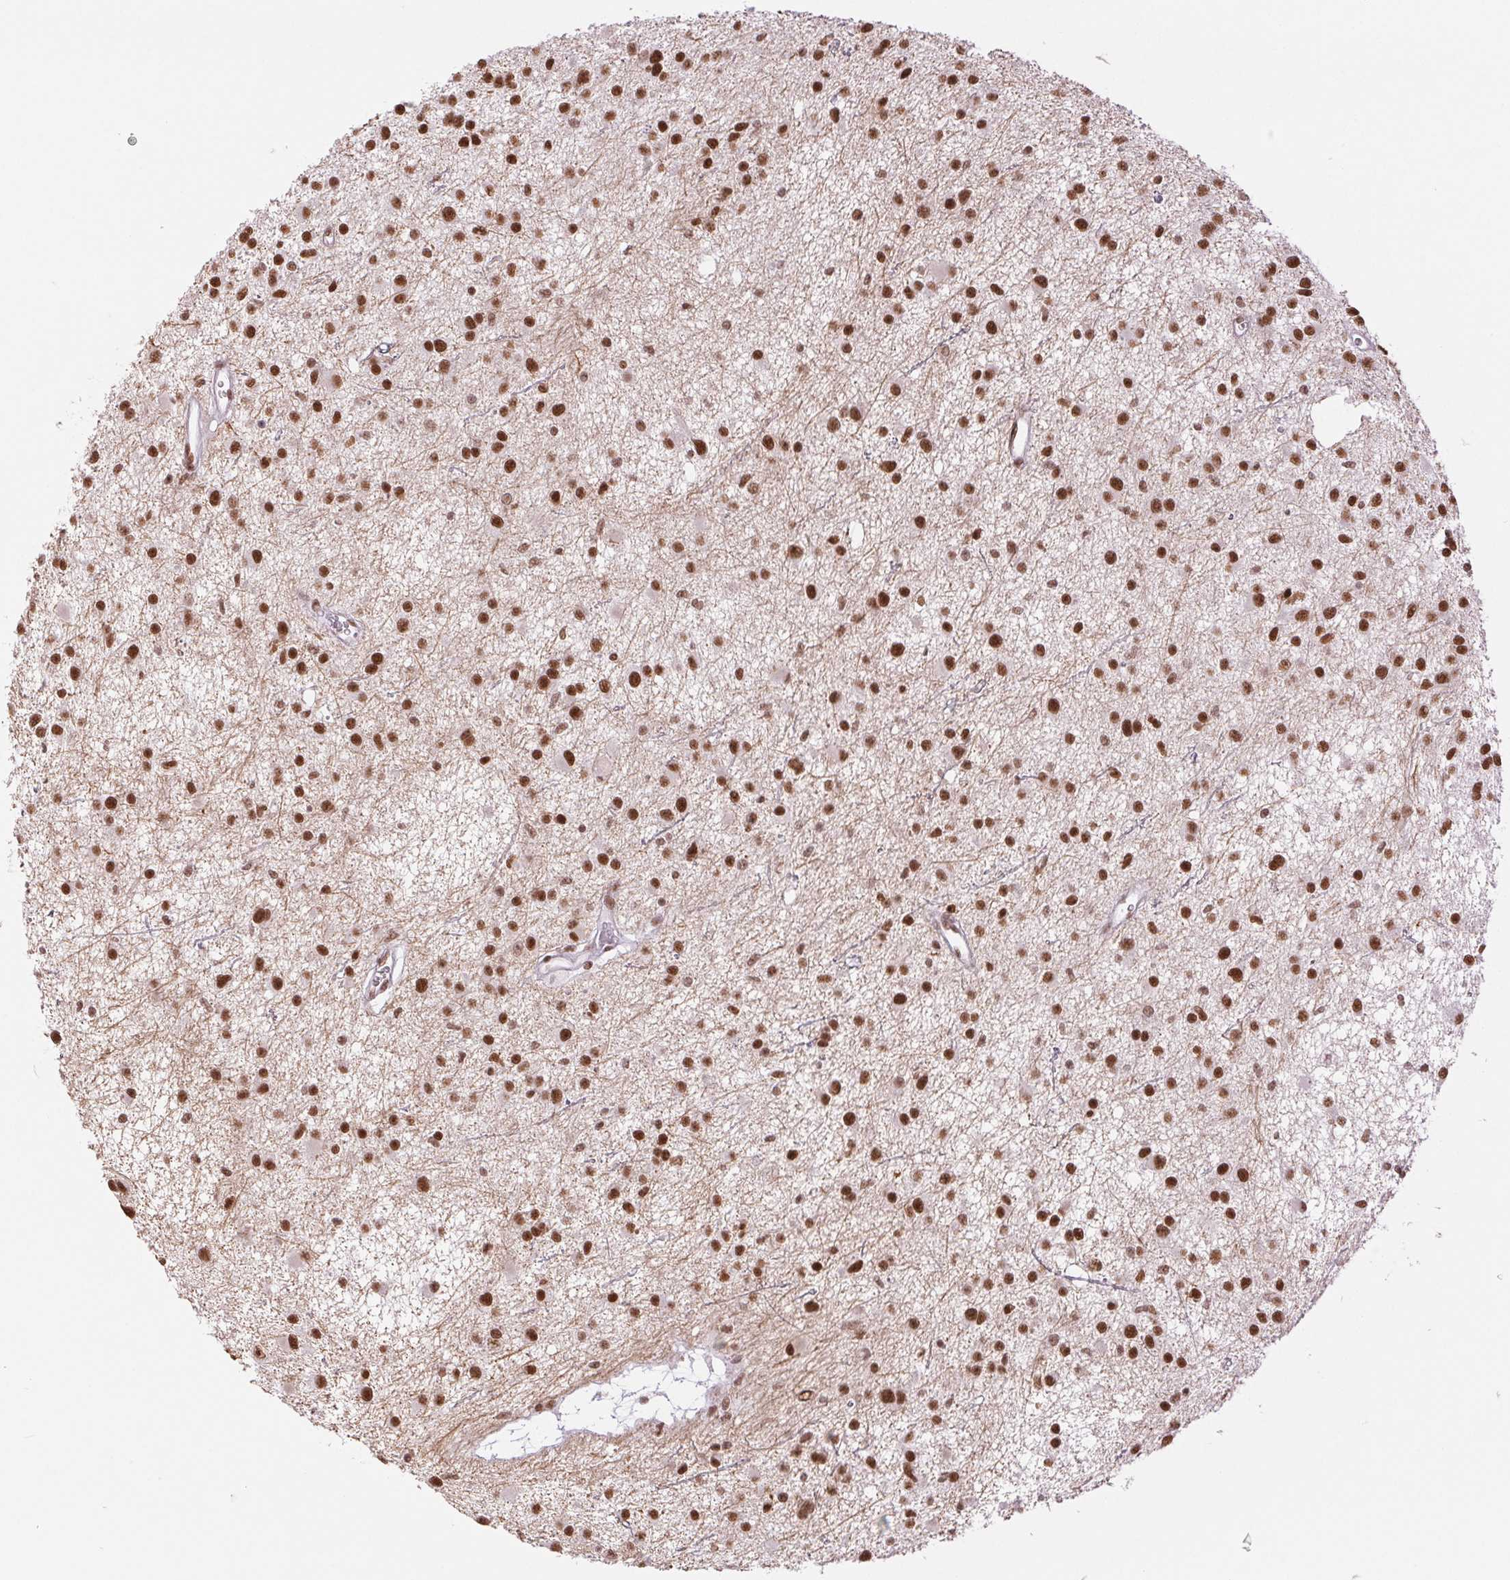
{"staining": {"intensity": "strong", "quantity": ">75%", "location": "nuclear"}, "tissue": "glioma", "cell_type": "Tumor cells", "image_type": "cancer", "snomed": [{"axis": "morphology", "description": "Glioma, malignant, Low grade"}, {"axis": "topography", "description": "Brain"}], "caption": "Approximately >75% of tumor cells in human malignant low-grade glioma reveal strong nuclear protein positivity as visualized by brown immunohistochemical staining.", "gene": "ZFR2", "patient": {"sex": "male", "age": 43}}